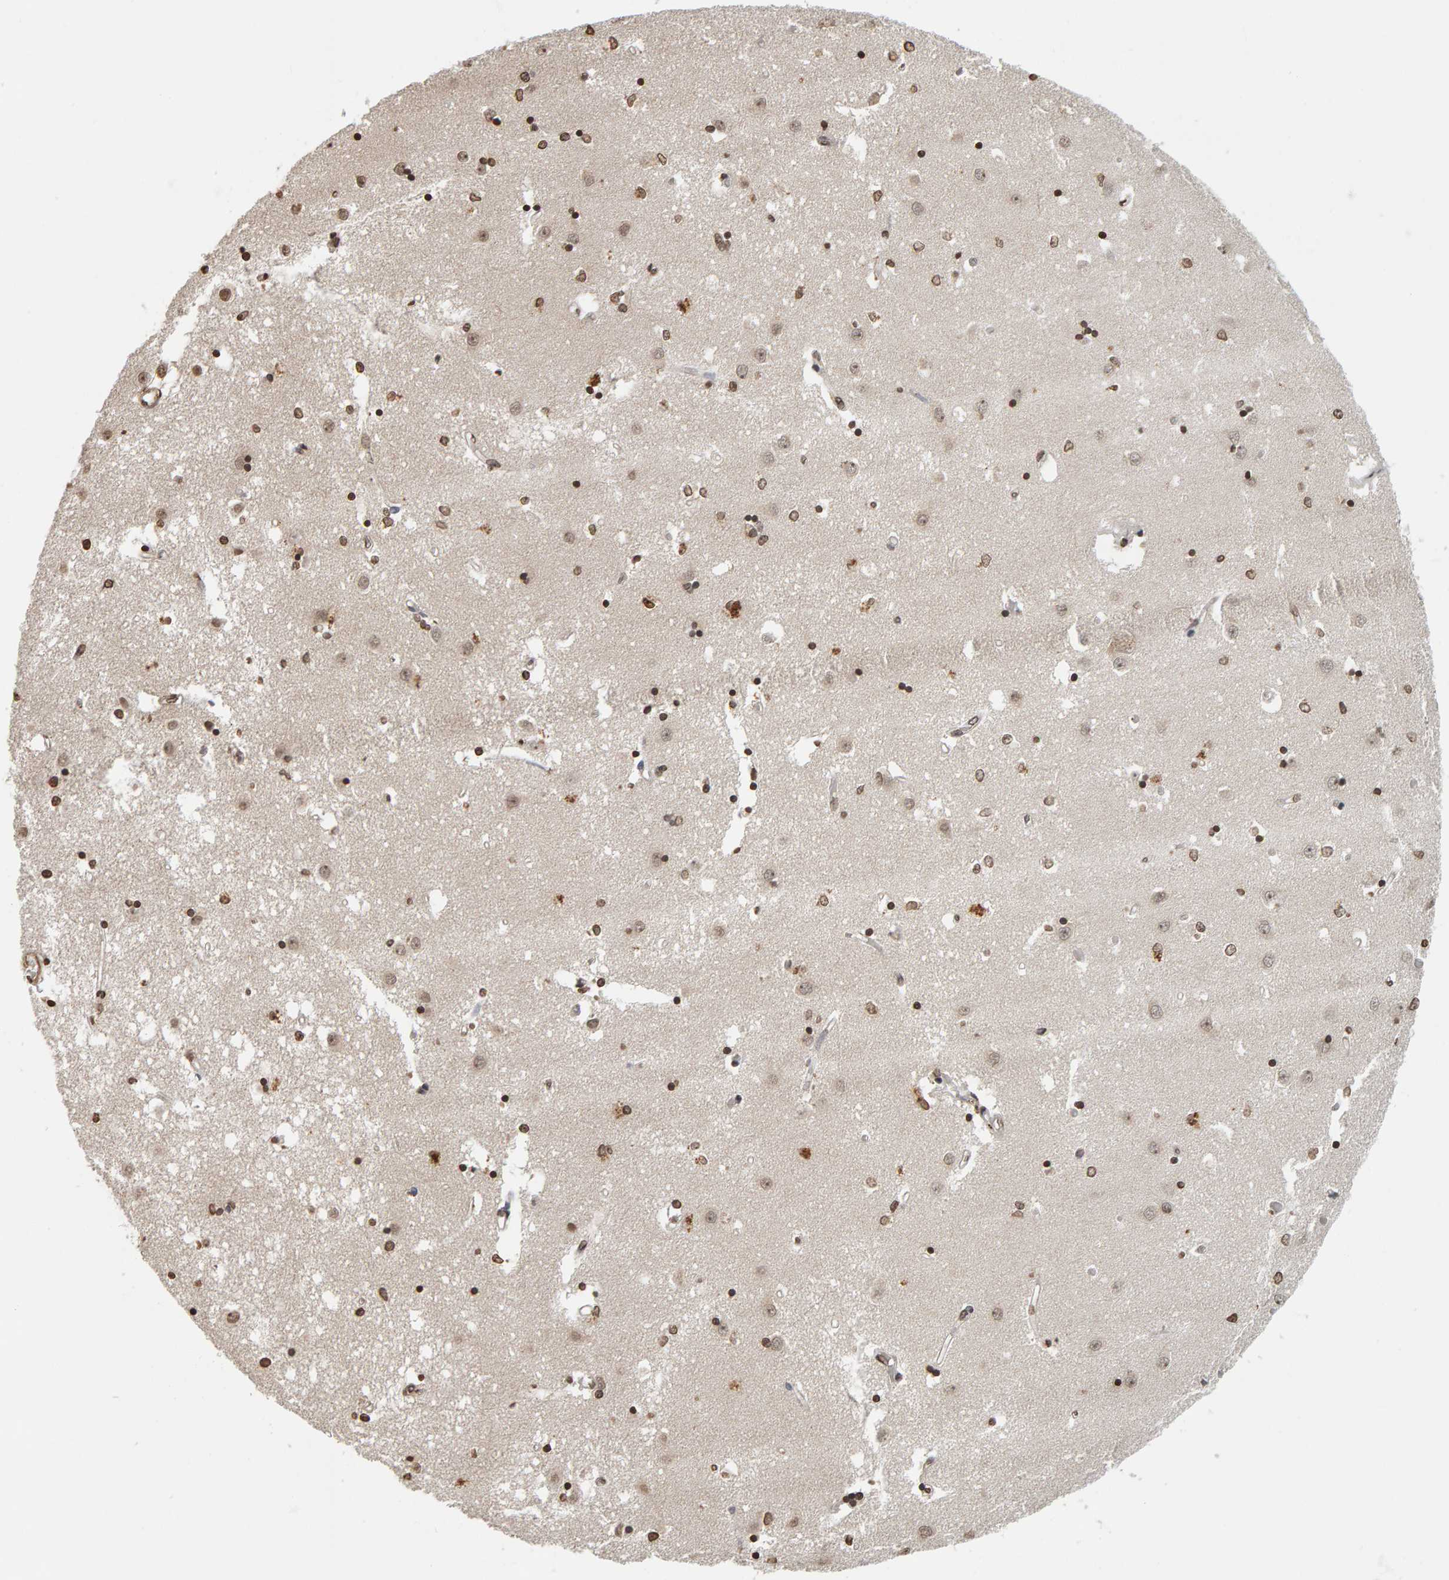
{"staining": {"intensity": "strong", "quantity": ">75%", "location": "nuclear"}, "tissue": "caudate", "cell_type": "Glial cells", "image_type": "normal", "snomed": [{"axis": "morphology", "description": "Normal tissue, NOS"}, {"axis": "topography", "description": "Lateral ventricle wall"}], "caption": "The histopathology image exhibits staining of unremarkable caudate, revealing strong nuclear protein staining (brown color) within glial cells. (brown staining indicates protein expression, while blue staining denotes nuclei).", "gene": "AFF4", "patient": {"sex": "male", "age": 45}}